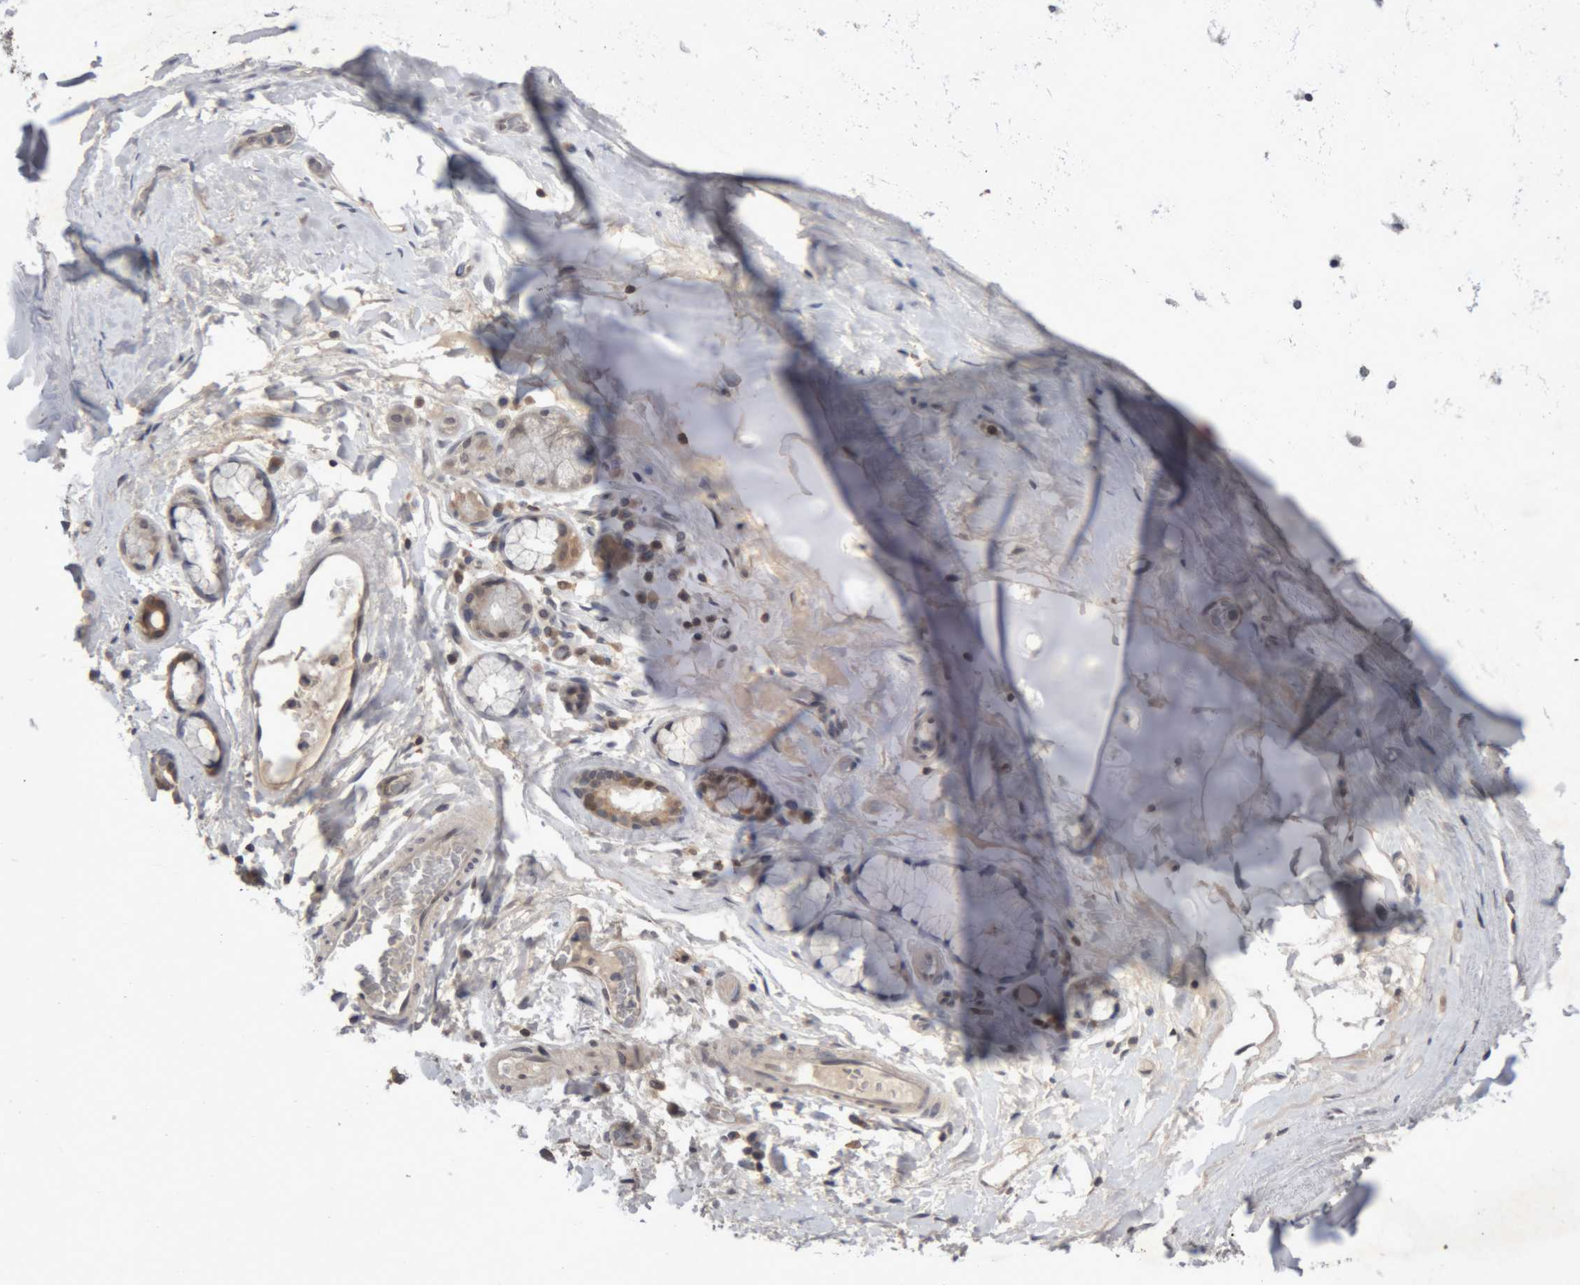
{"staining": {"intensity": "weak", "quantity": ">75%", "location": "cytoplasmic/membranous"}, "tissue": "adipose tissue", "cell_type": "Adipocytes", "image_type": "normal", "snomed": [{"axis": "morphology", "description": "Normal tissue, NOS"}, {"axis": "topography", "description": "Cartilage tissue"}], "caption": "Adipocytes exhibit weak cytoplasmic/membranous positivity in about >75% of cells in normal adipose tissue. The protein is shown in brown color, while the nuclei are stained blue.", "gene": "NFATC2", "patient": {"sex": "female", "age": 63}}